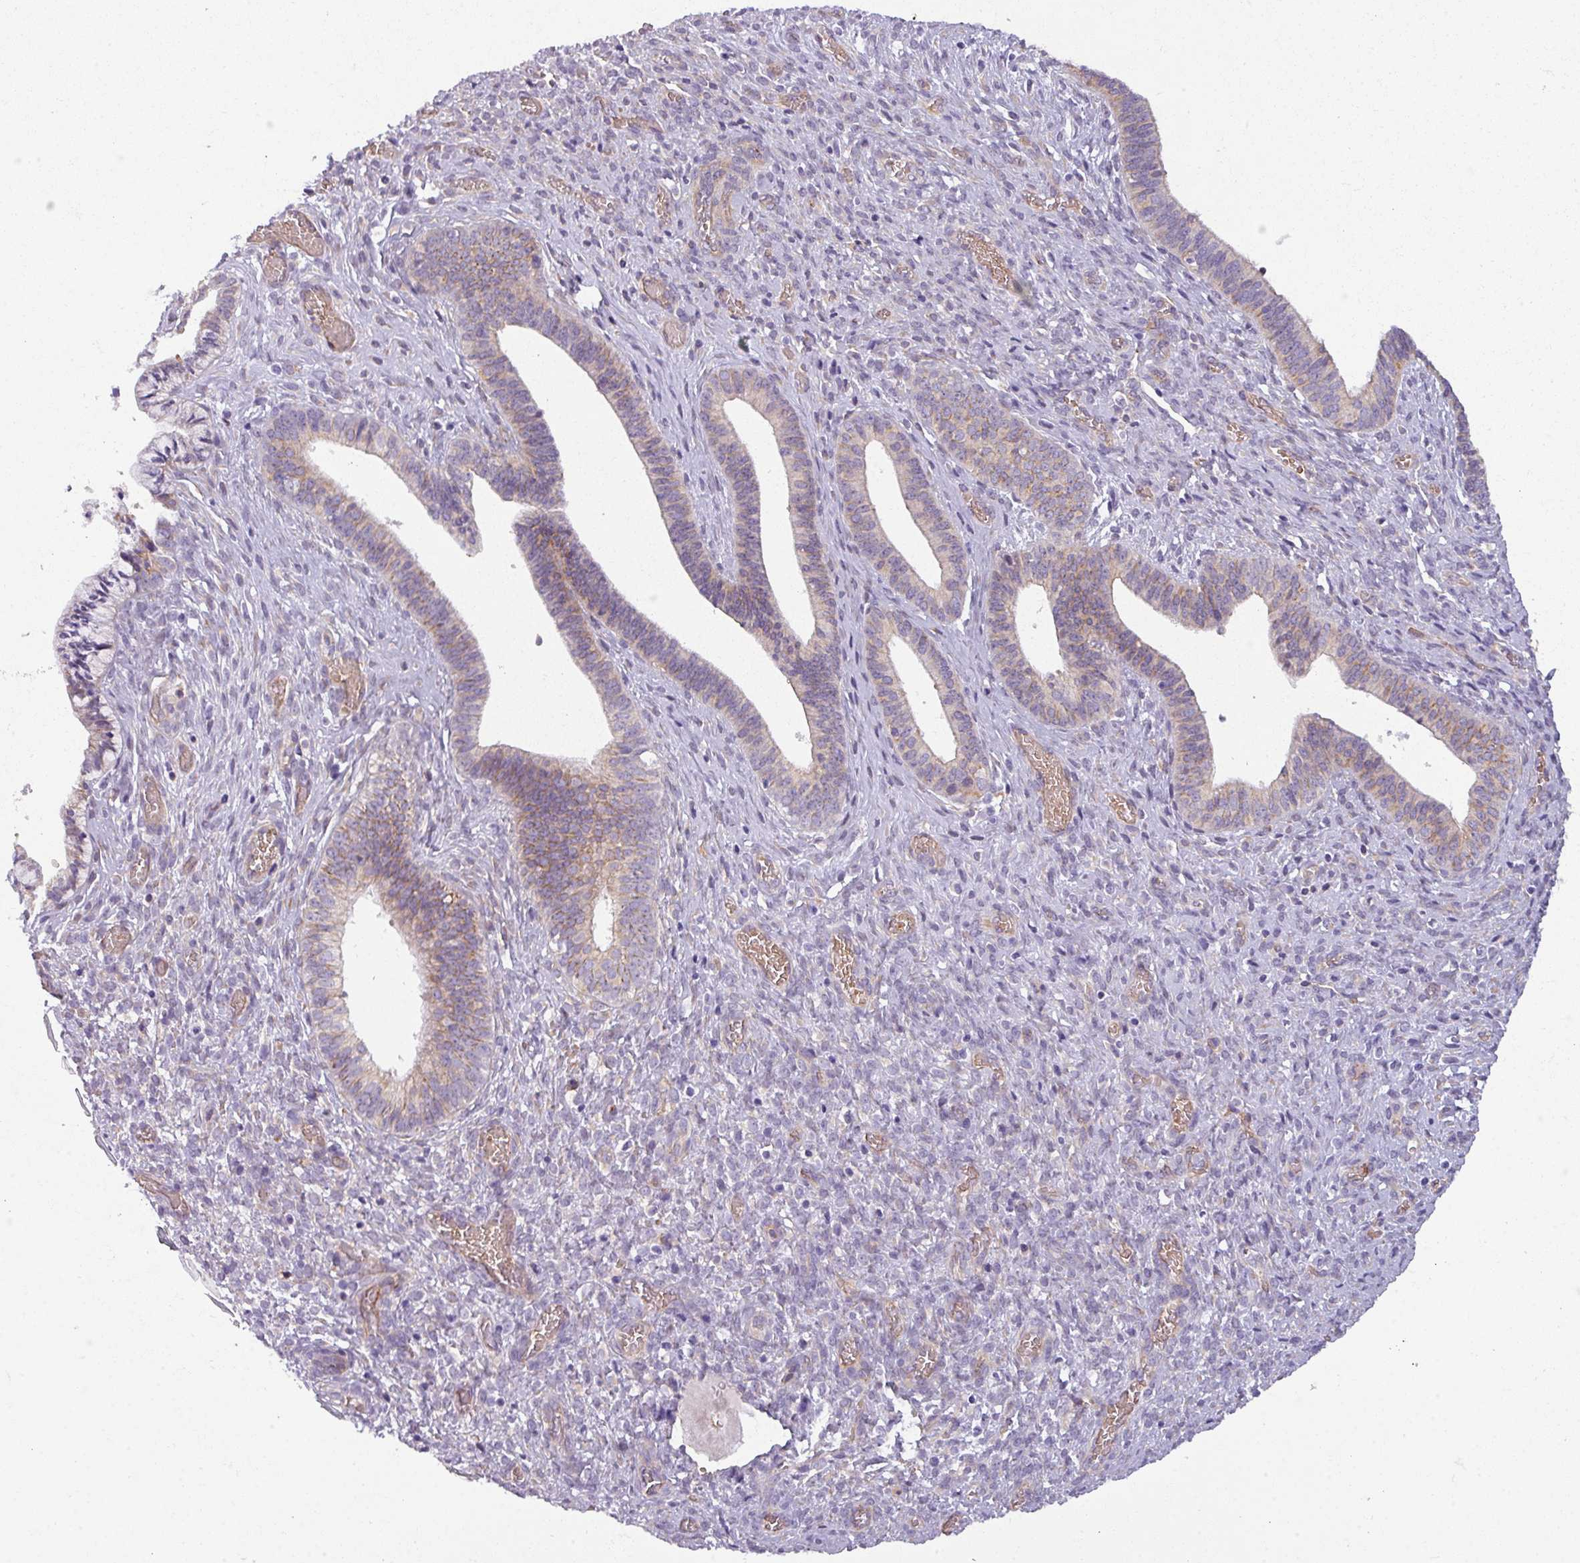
{"staining": {"intensity": "weak", "quantity": "25%-75%", "location": "cytoplasmic/membranous"}, "tissue": "cervical cancer", "cell_type": "Tumor cells", "image_type": "cancer", "snomed": [{"axis": "morphology", "description": "Squamous cell carcinoma, NOS"}, {"axis": "topography", "description": "Cervix"}], "caption": "Immunohistochemical staining of human squamous cell carcinoma (cervical) demonstrates weak cytoplasmic/membranous protein staining in approximately 25%-75% of tumor cells.", "gene": "BUD23", "patient": {"sex": "female", "age": 59}}